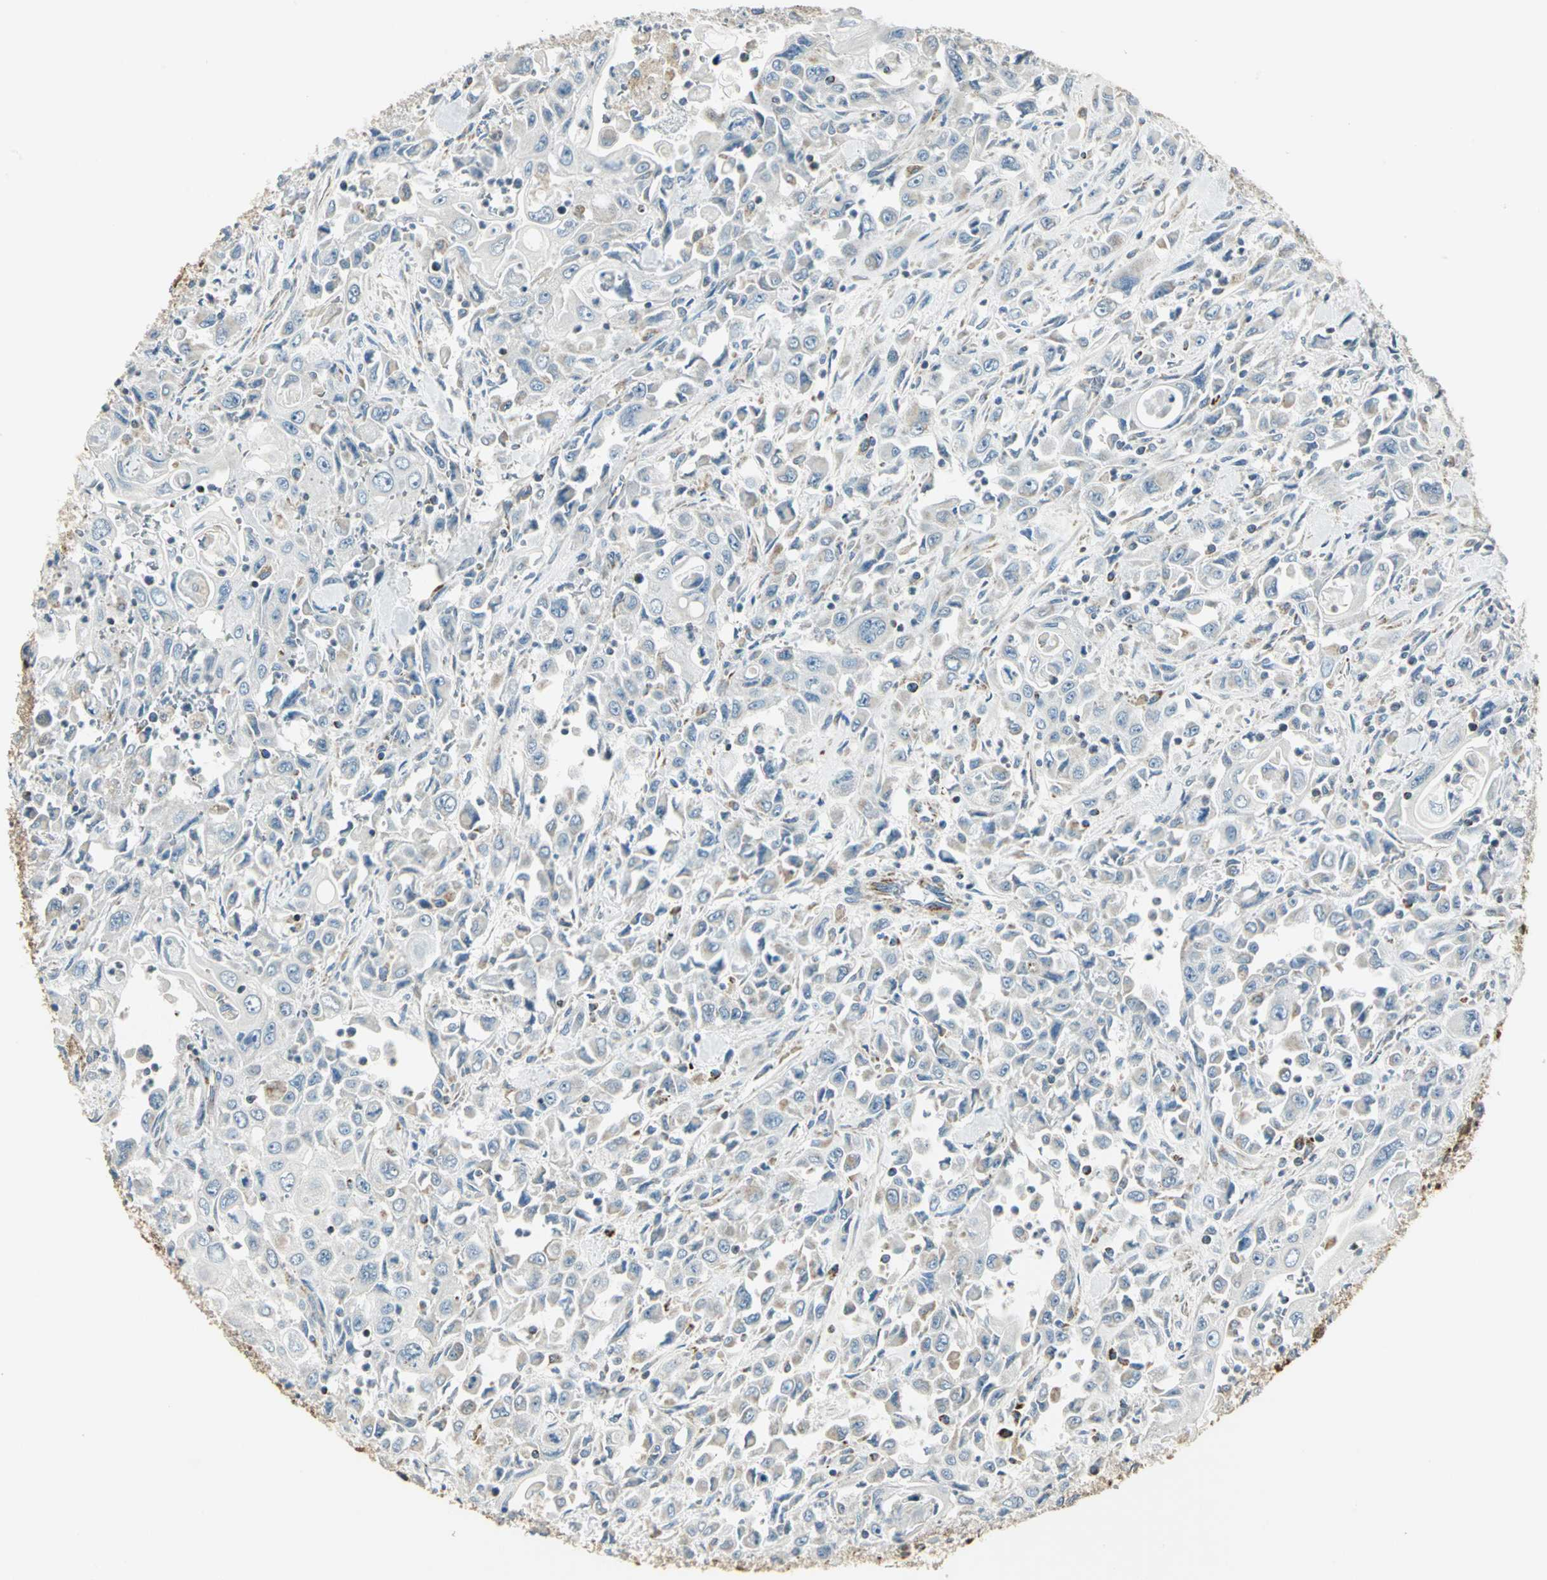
{"staining": {"intensity": "weak", "quantity": "<25%", "location": "cytoplasmic/membranous"}, "tissue": "pancreatic cancer", "cell_type": "Tumor cells", "image_type": "cancer", "snomed": [{"axis": "morphology", "description": "Adenocarcinoma, NOS"}, {"axis": "topography", "description": "Pancreas"}], "caption": "DAB (3,3'-diaminobenzidine) immunohistochemical staining of human pancreatic cancer exhibits no significant expression in tumor cells.", "gene": "ACADM", "patient": {"sex": "male", "age": 70}}